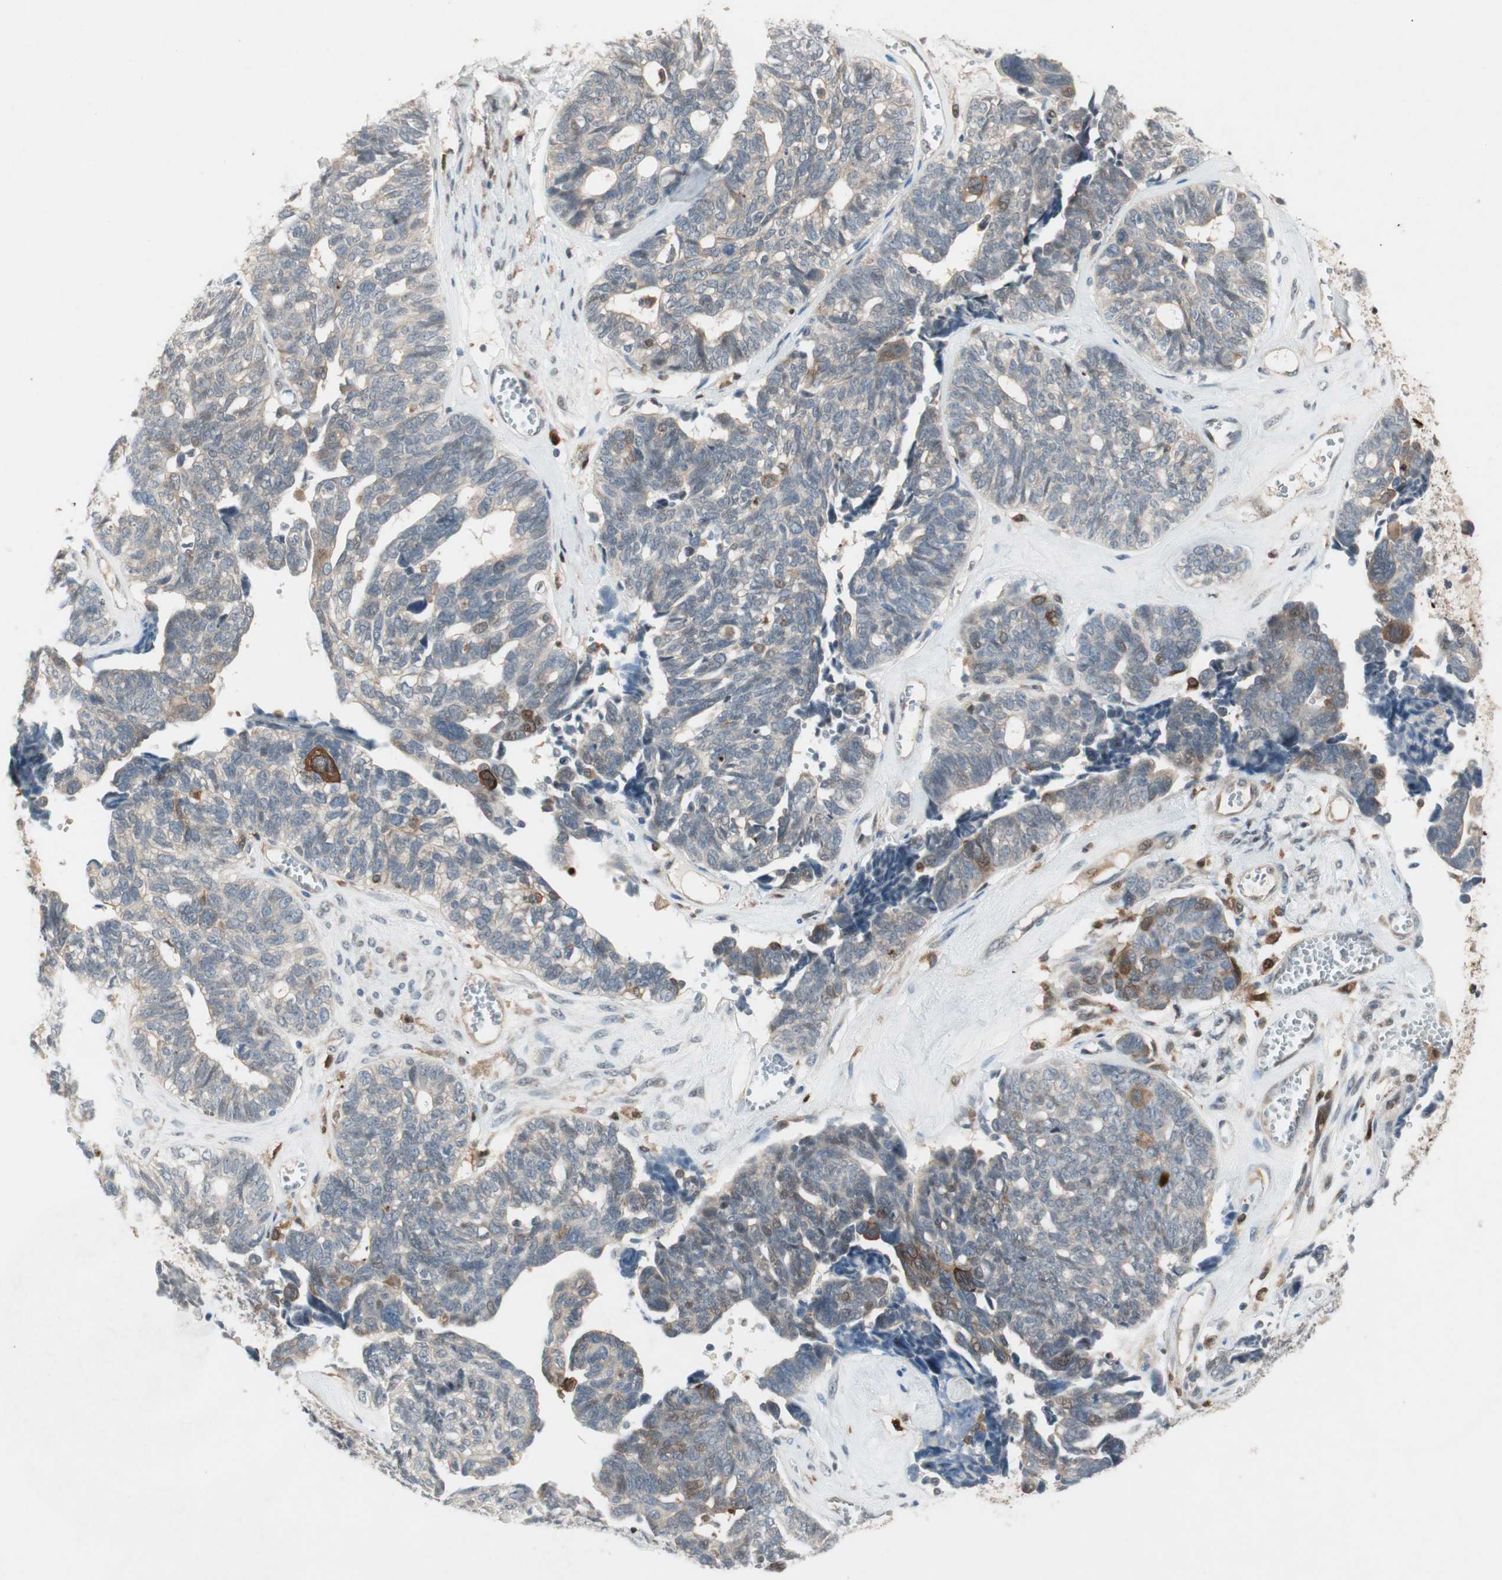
{"staining": {"intensity": "weak", "quantity": "25%-75%", "location": "cytoplasmic/membranous"}, "tissue": "ovarian cancer", "cell_type": "Tumor cells", "image_type": "cancer", "snomed": [{"axis": "morphology", "description": "Cystadenocarcinoma, serous, NOS"}, {"axis": "topography", "description": "Ovary"}], "caption": "Serous cystadenocarcinoma (ovarian) tissue reveals weak cytoplasmic/membranous expression in about 25%-75% of tumor cells, visualized by immunohistochemistry.", "gene": "RTL6", "patient": {"sex": "female", "age": 79}}